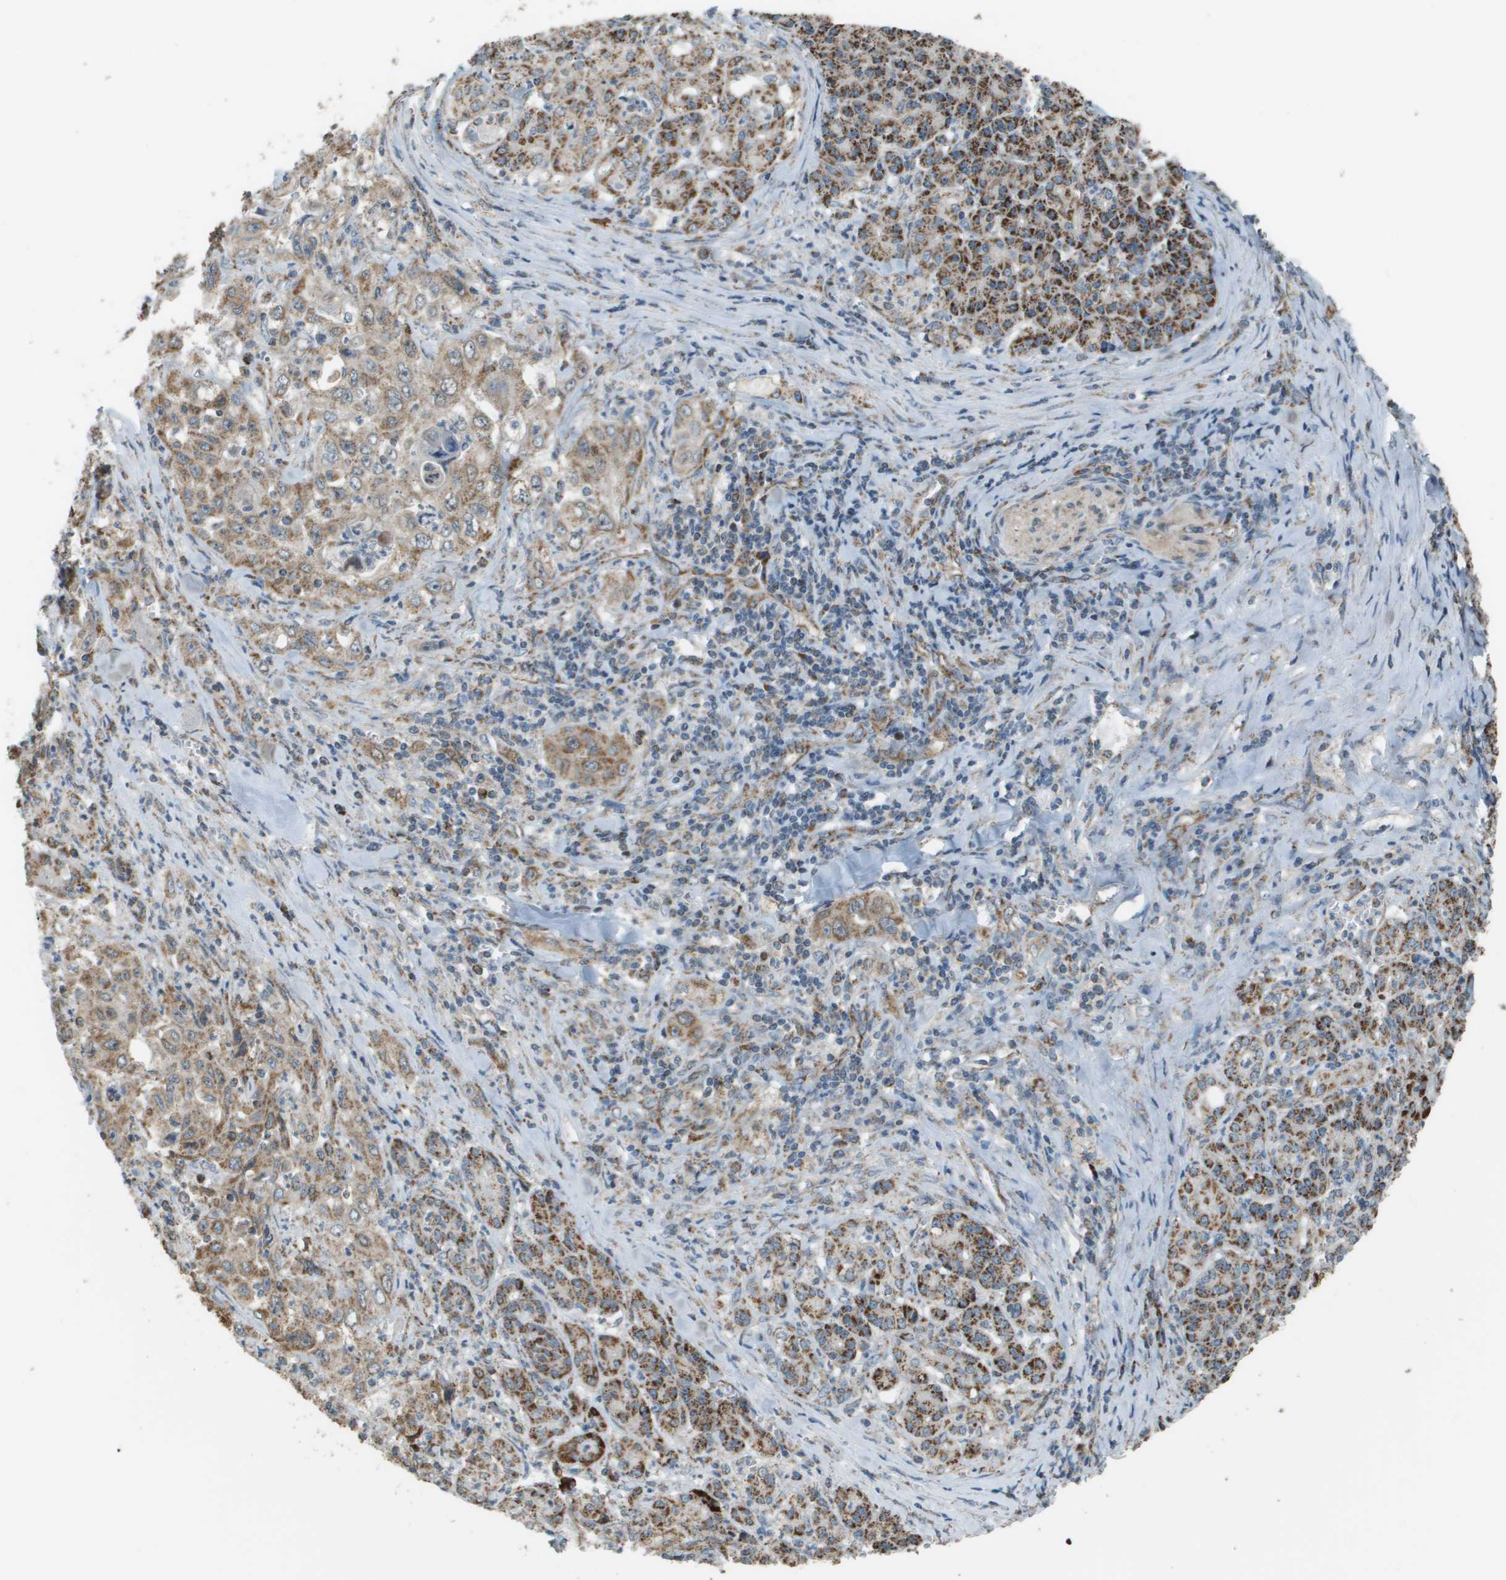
{"staining": {"intensity": "moderate", "quantity": ">75%", "location": "cytoplasmic/membranous"}, "tissue": "pancreatic cancer", "cell_type": "Tumor cells", "image_type": "cancer", "snomed": [{"axis": "morphology", "description": "Adenocarcinoma, NOS"}, {"axis": "topography", "description": "Pancreas"}], "caption": "Pancreatic cancer stained for a protein (brown) reveals moderate cytoplasmic/membranous positive staining in about >75% of tumor cells.", "gene": "FH", "patient": {"sex": "male", "age": 70}}